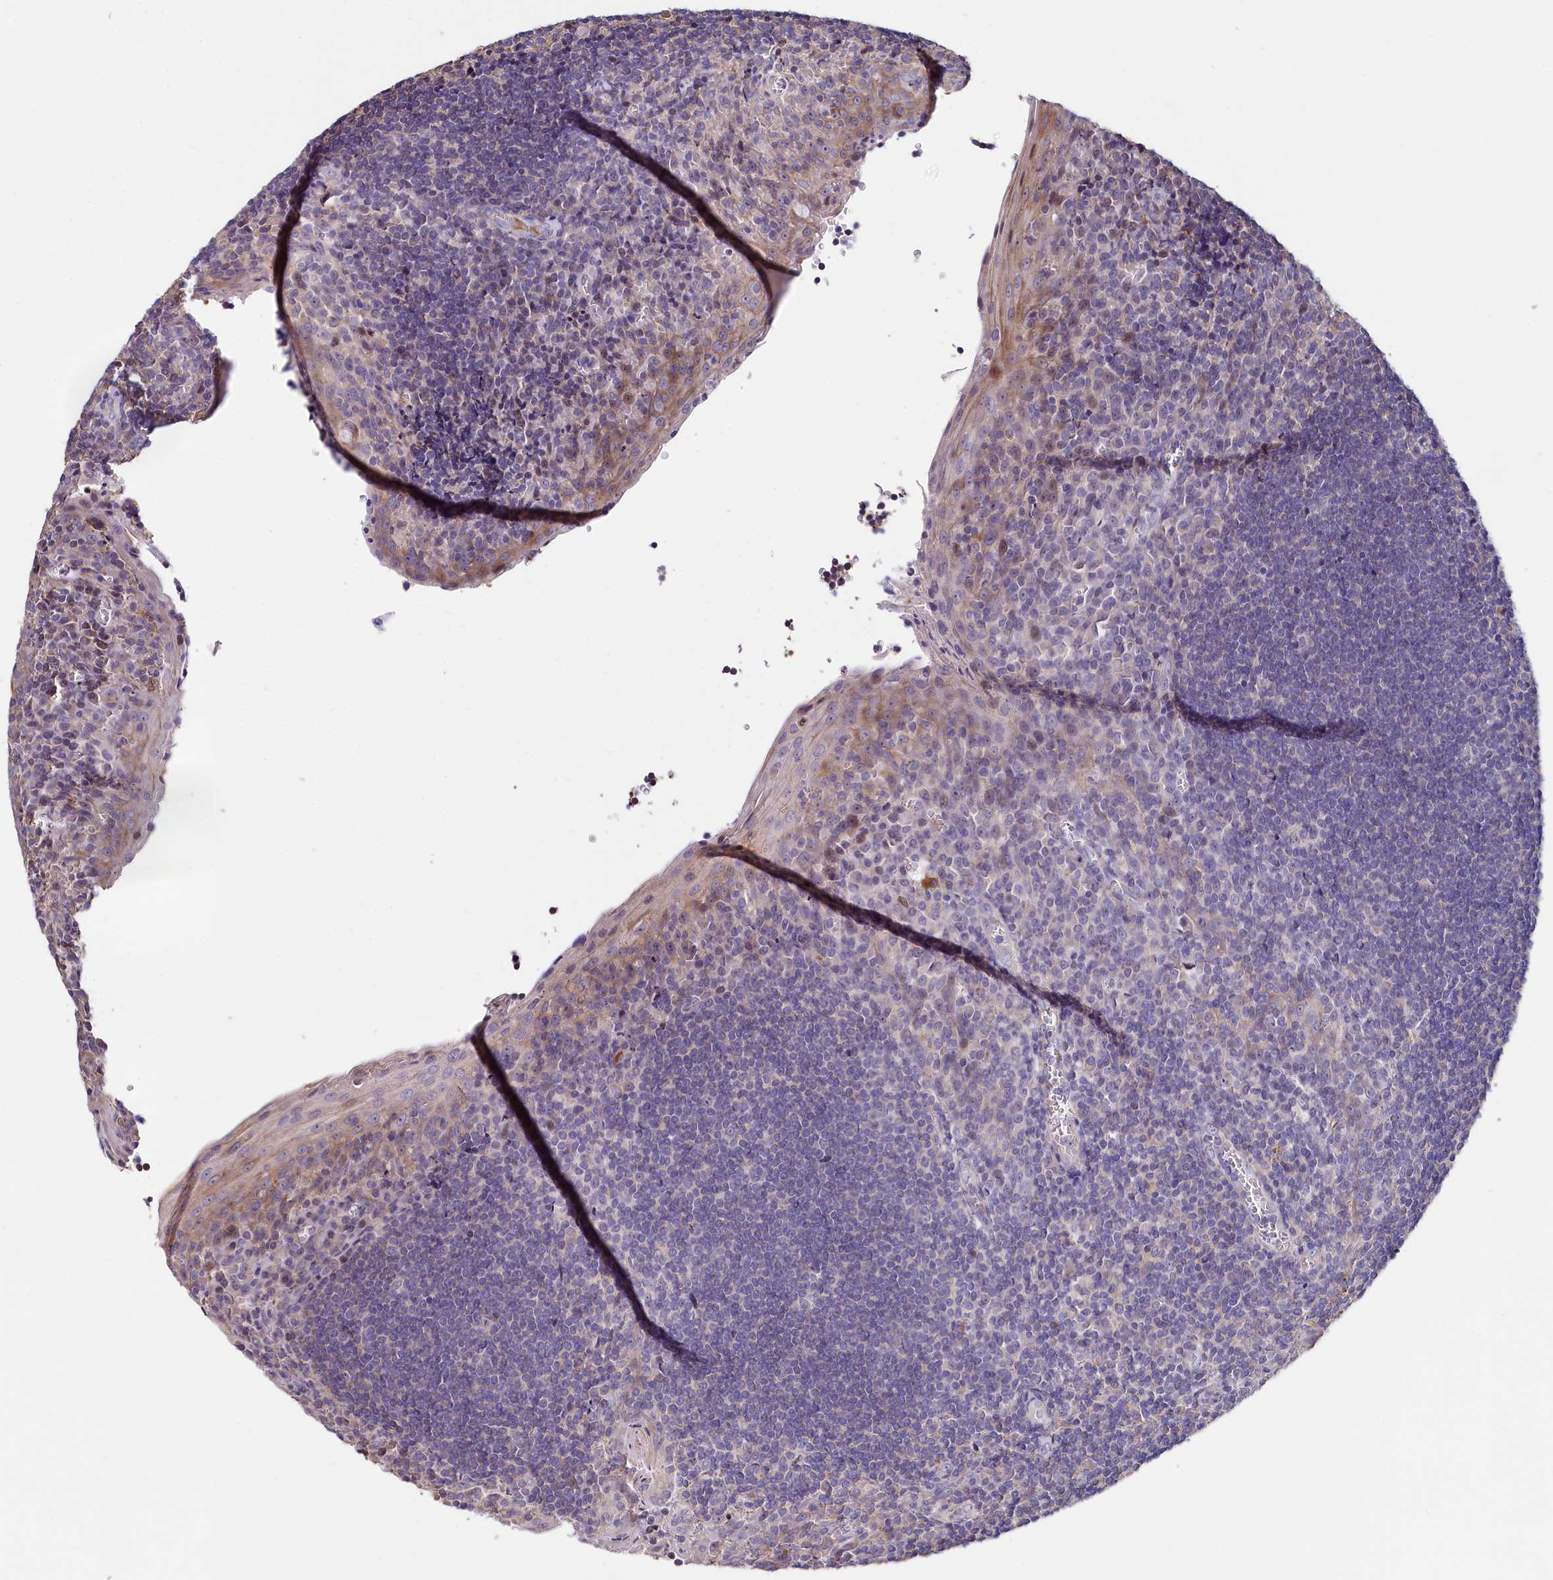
{"staining": {"intensity": "negative", "quantity": "none", "location": "none"}, "tissue": "tonsil", "cell_type": "Germinal center cells", "image_type": "normal", "snomed": [{"axis": "morphology", "description": "Normal tissue, NOS"}, {"axis": "topography", "description": "Tonsil"}], "caption": "IHC micrograph of unremarkable tonsil: human tonsil stained with DAB (3,3'-diaminobenzidine) reveals no significant protein staining in germinal center cells.", "gene": "RPUSD3", "patient": {"sex": "male", "age": 27}}